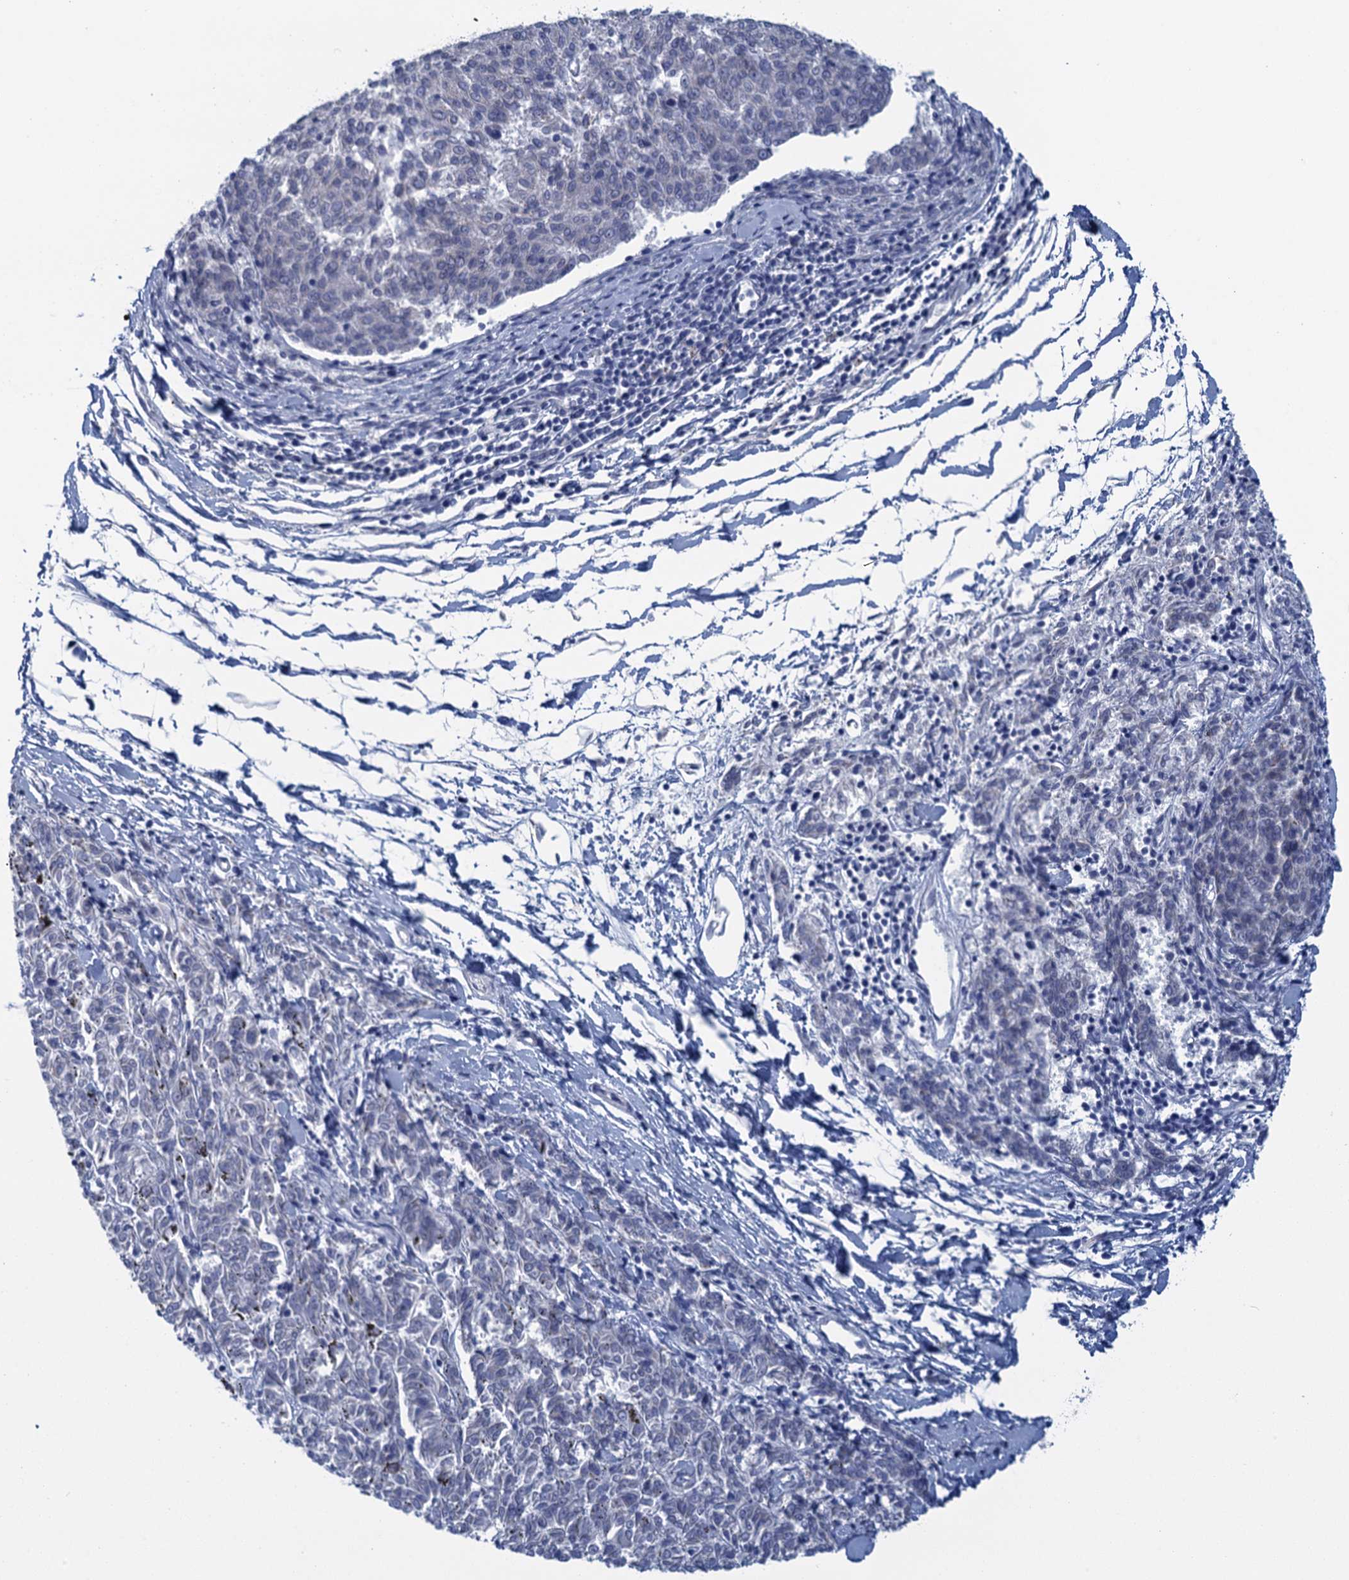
{"staining": {"intensity": "negative", "quantity": "none", "location": "none"}, "tissue": "melanoma", "cell_type": "Tumor cells", "image_type": "cancer", "snomed": [{"axis": "morphology", "description": "Malignant melanoma, NOS"}, {"axis": "topography", "description": "Skin"}], "caption": "Malignant melanoma stained for a protein using immunohistochemistry displays no positivity tumor cells.", "gene": "SCEL", "patient": {"sex": "female", "age": 72}}